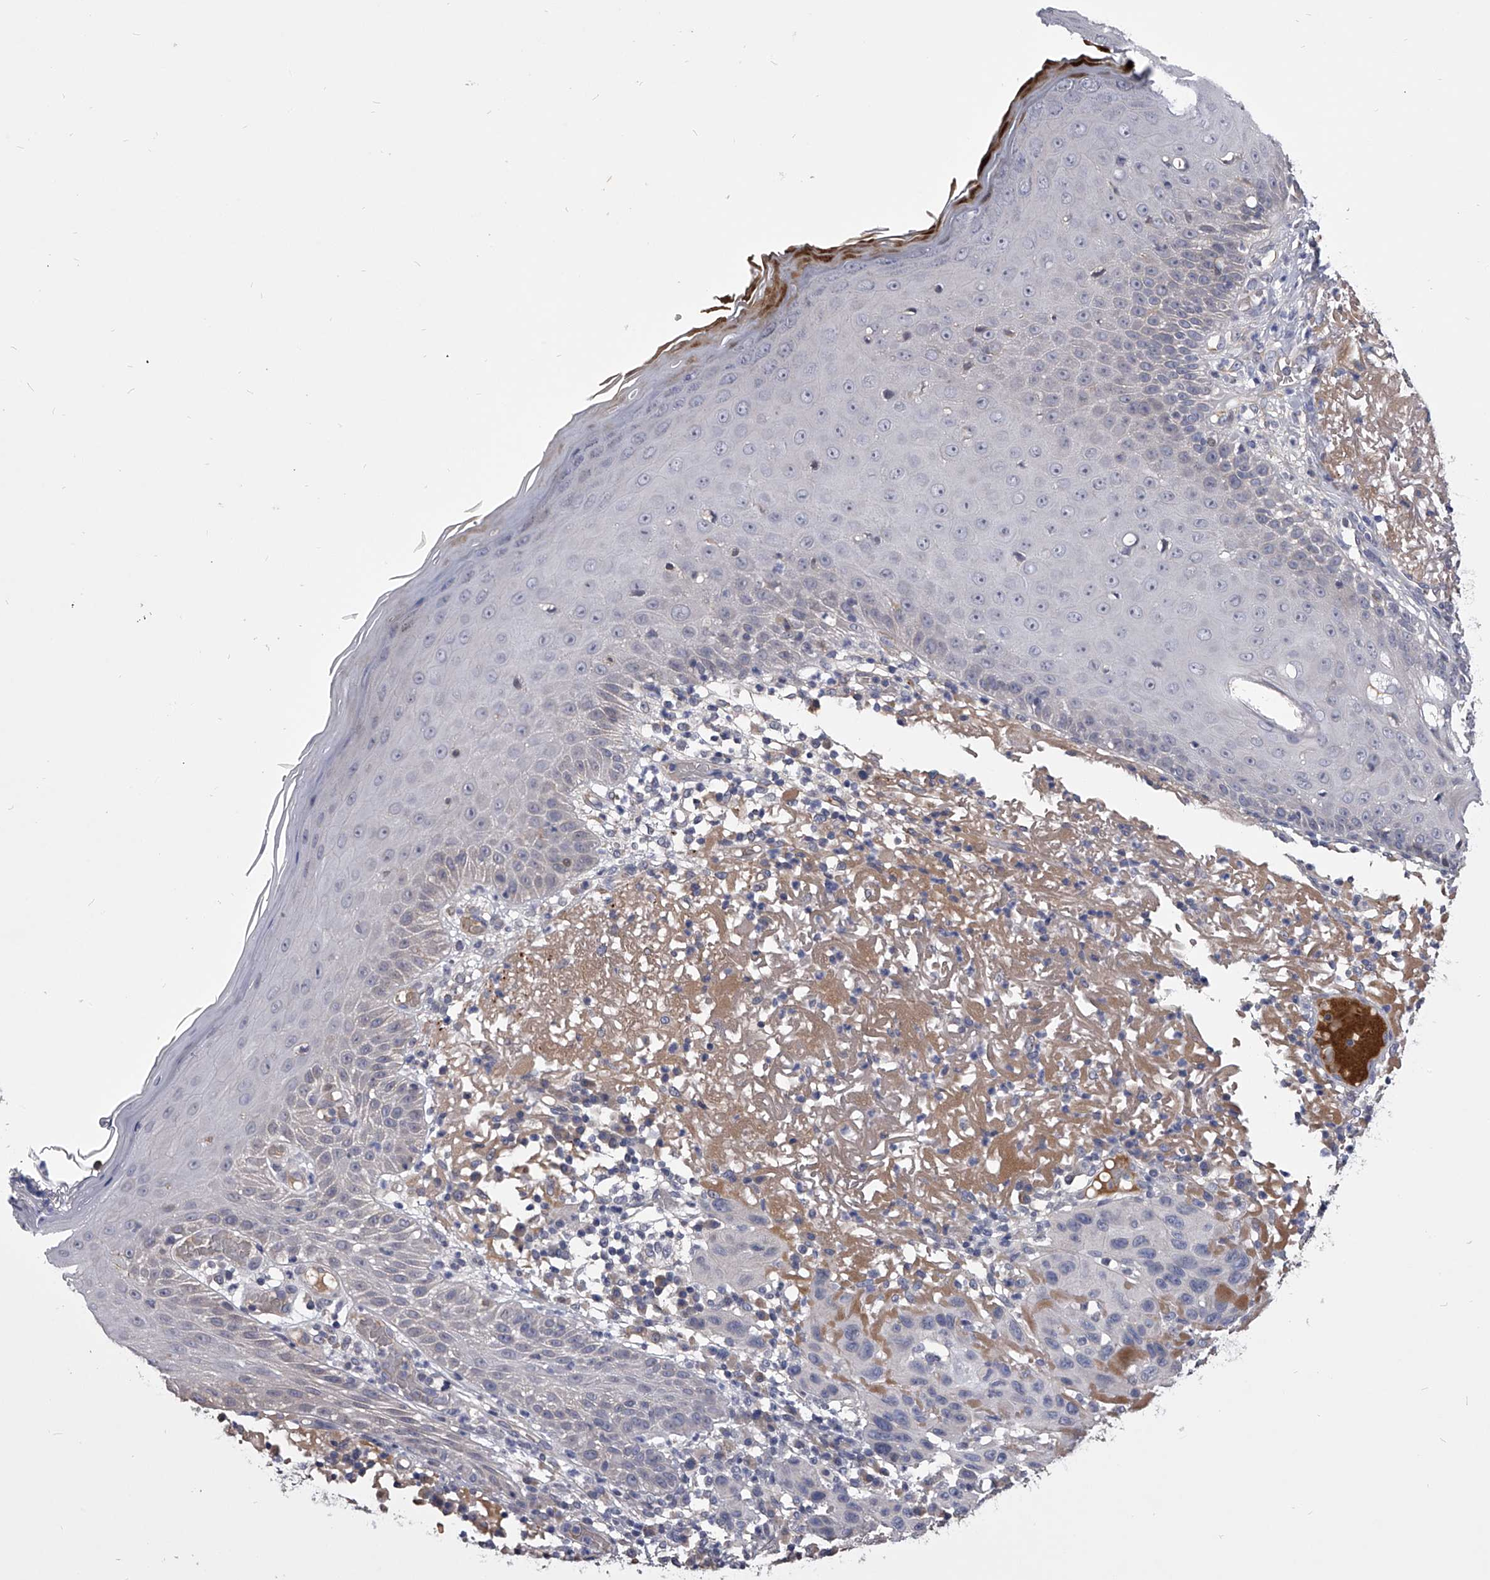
{"staining": {"intensity": "negative", "quantity": "none", "location": "none"}, "tissue": "skin cancer", "cell_type": "Tumor cells", "image_type": "cancer", "snomed": [{"axis": "morphology", "description": "Normal tissue, NOS"}, {"axis": "morphology", "description": "Squamous cell carcinoma, NOS"}, {"axis": "topography", "description": "Skin"}], "caption": "DAB immunohistochemical staining of human skin cancer displays no significant positivity in tumor cells.", "gene": "MDN1", "patient": {"sex": "female", "age": 96}}